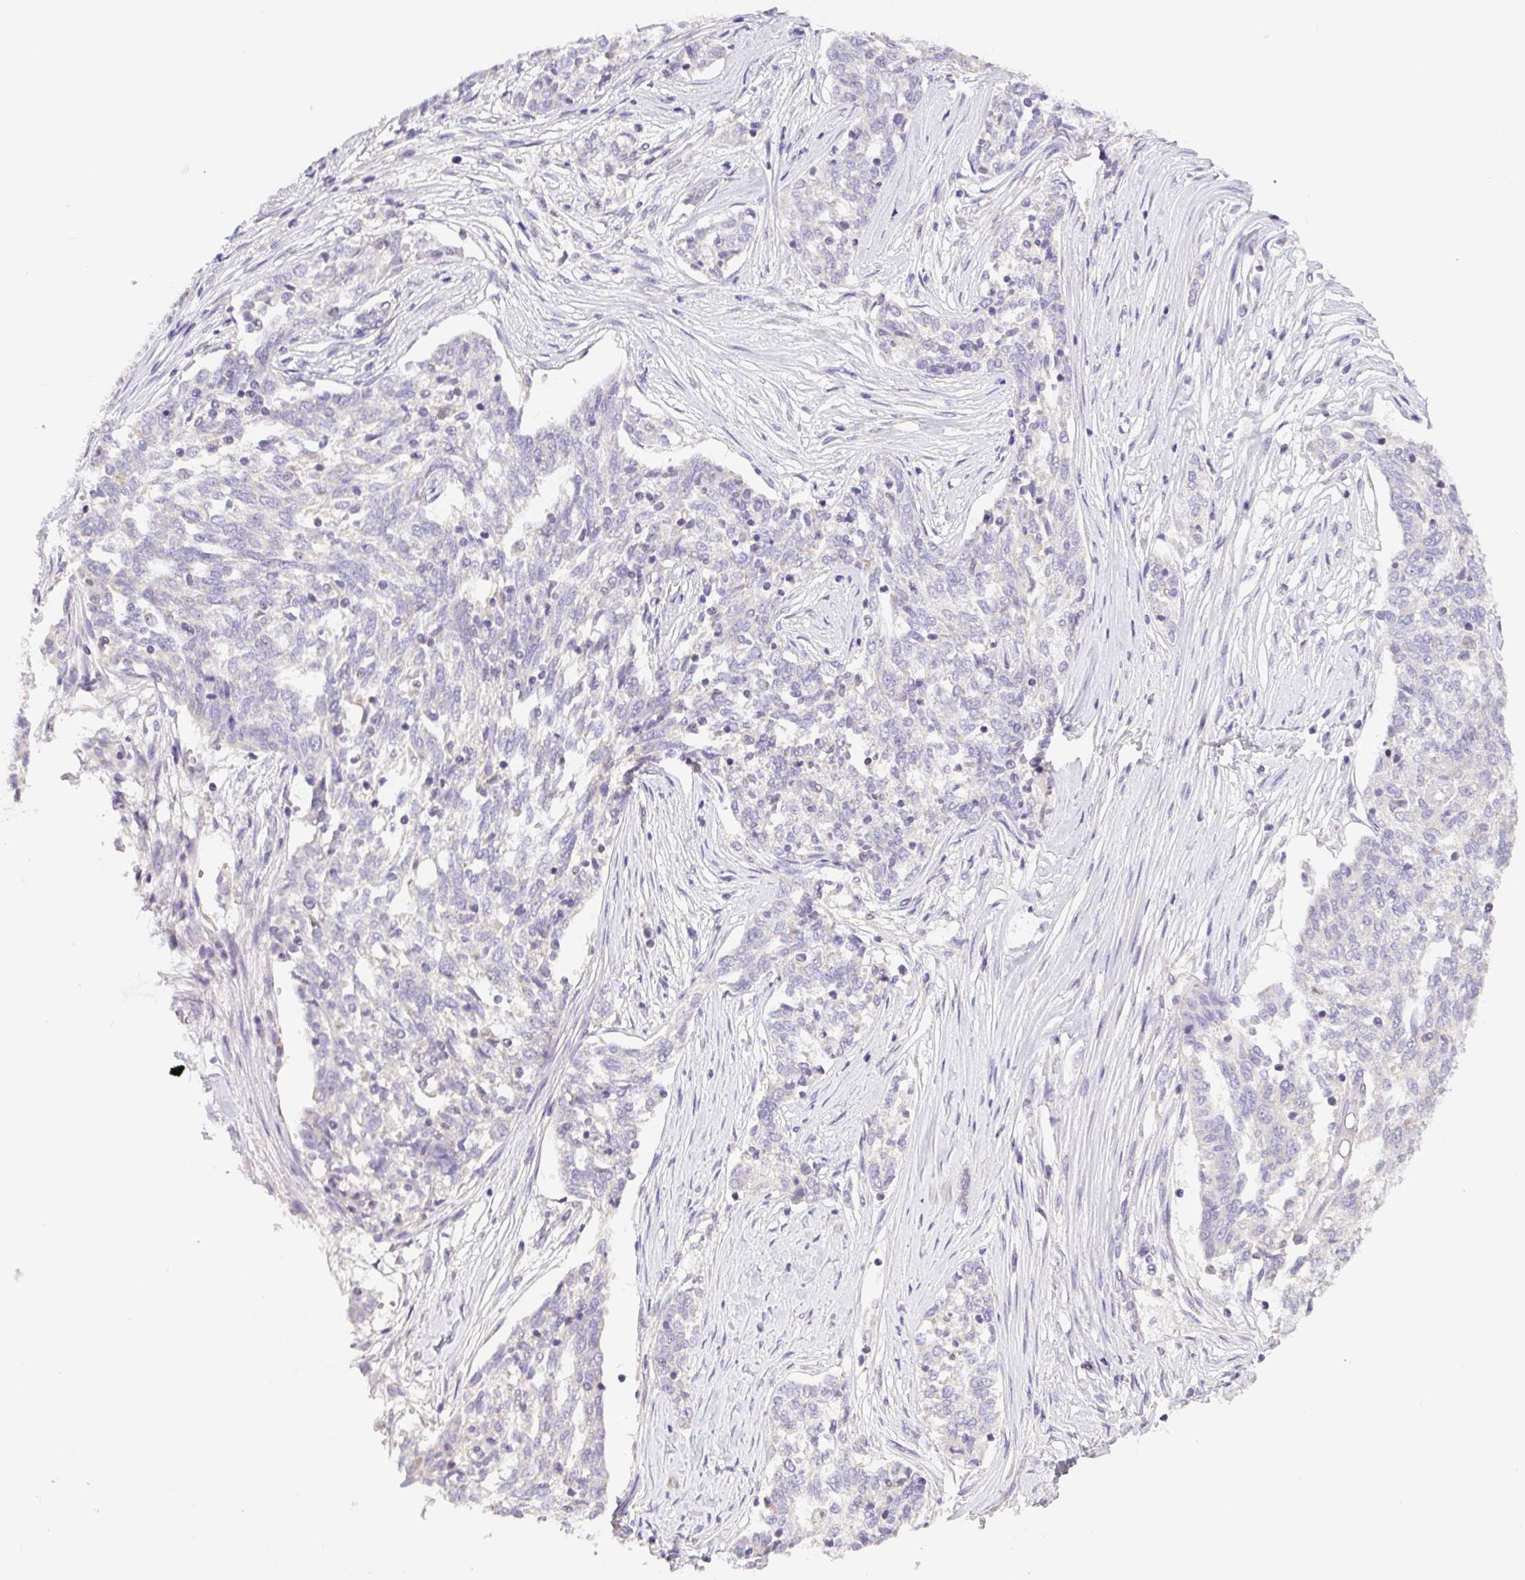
{"staining": {"intensity": "negative", "quantity": "none", "location": "none"}, "tissue": "ovarian cancer", "cell_type": "Tumor cells", "image_type": "cancer", "snomed": [{"axis": "morphology", "description": "Cystadenocarcinoma, serous, NOS"}, {"axis": "topography", "description": "Ovary"}], "caption": "The photomicrograph reveals no significant expression in tumor cells of ovarian cancer. (DAB (3,3'-diaminobenzidine) IHC, high magnification).", "gene": "FKBP6", "patient": {"sex": "female", "age": 67}}